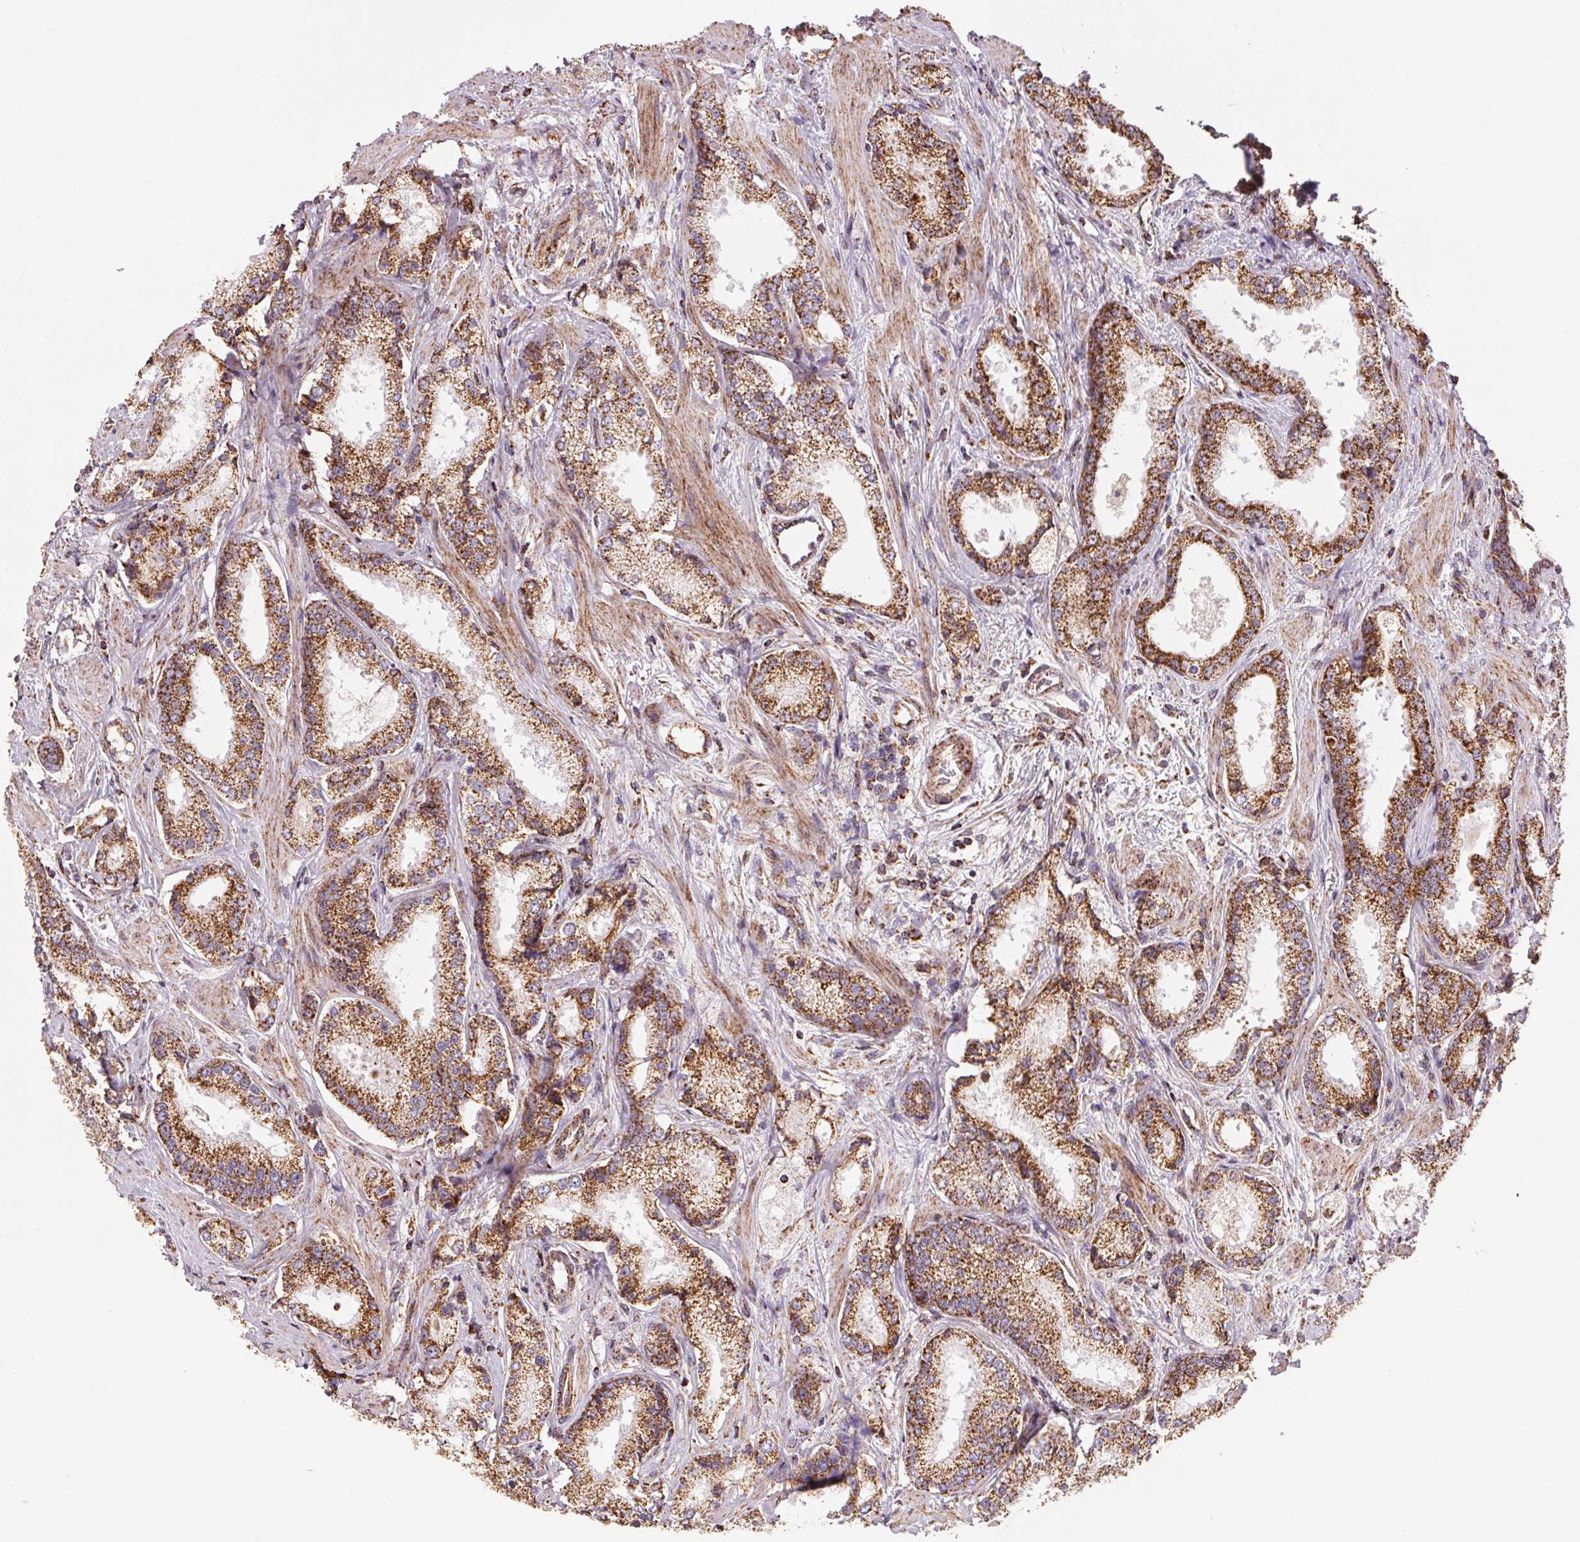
{"staining": {"intensity": "strong", "quantity": ">75%", "location": "cytoplasmic/membranous"}, "tissue": "prostate cancer", "cell_type": "Tumor cells", "image_type": "cancer", "snomed": [{"axis": "morphology", "description": "Adenocarcinoma, Low grade"}, {"axis": "topography", "description": "Prostate"}], "caption": "DAB (3,3'-diaminobenzidine) immunohistochemical staining of human prostate cancer exhibits strong cytoplasmic/membranous protein expression in about >75% of tumor cells.", "gene": "NDUFS2", "patient": {"sex": "male", "age": 56}}